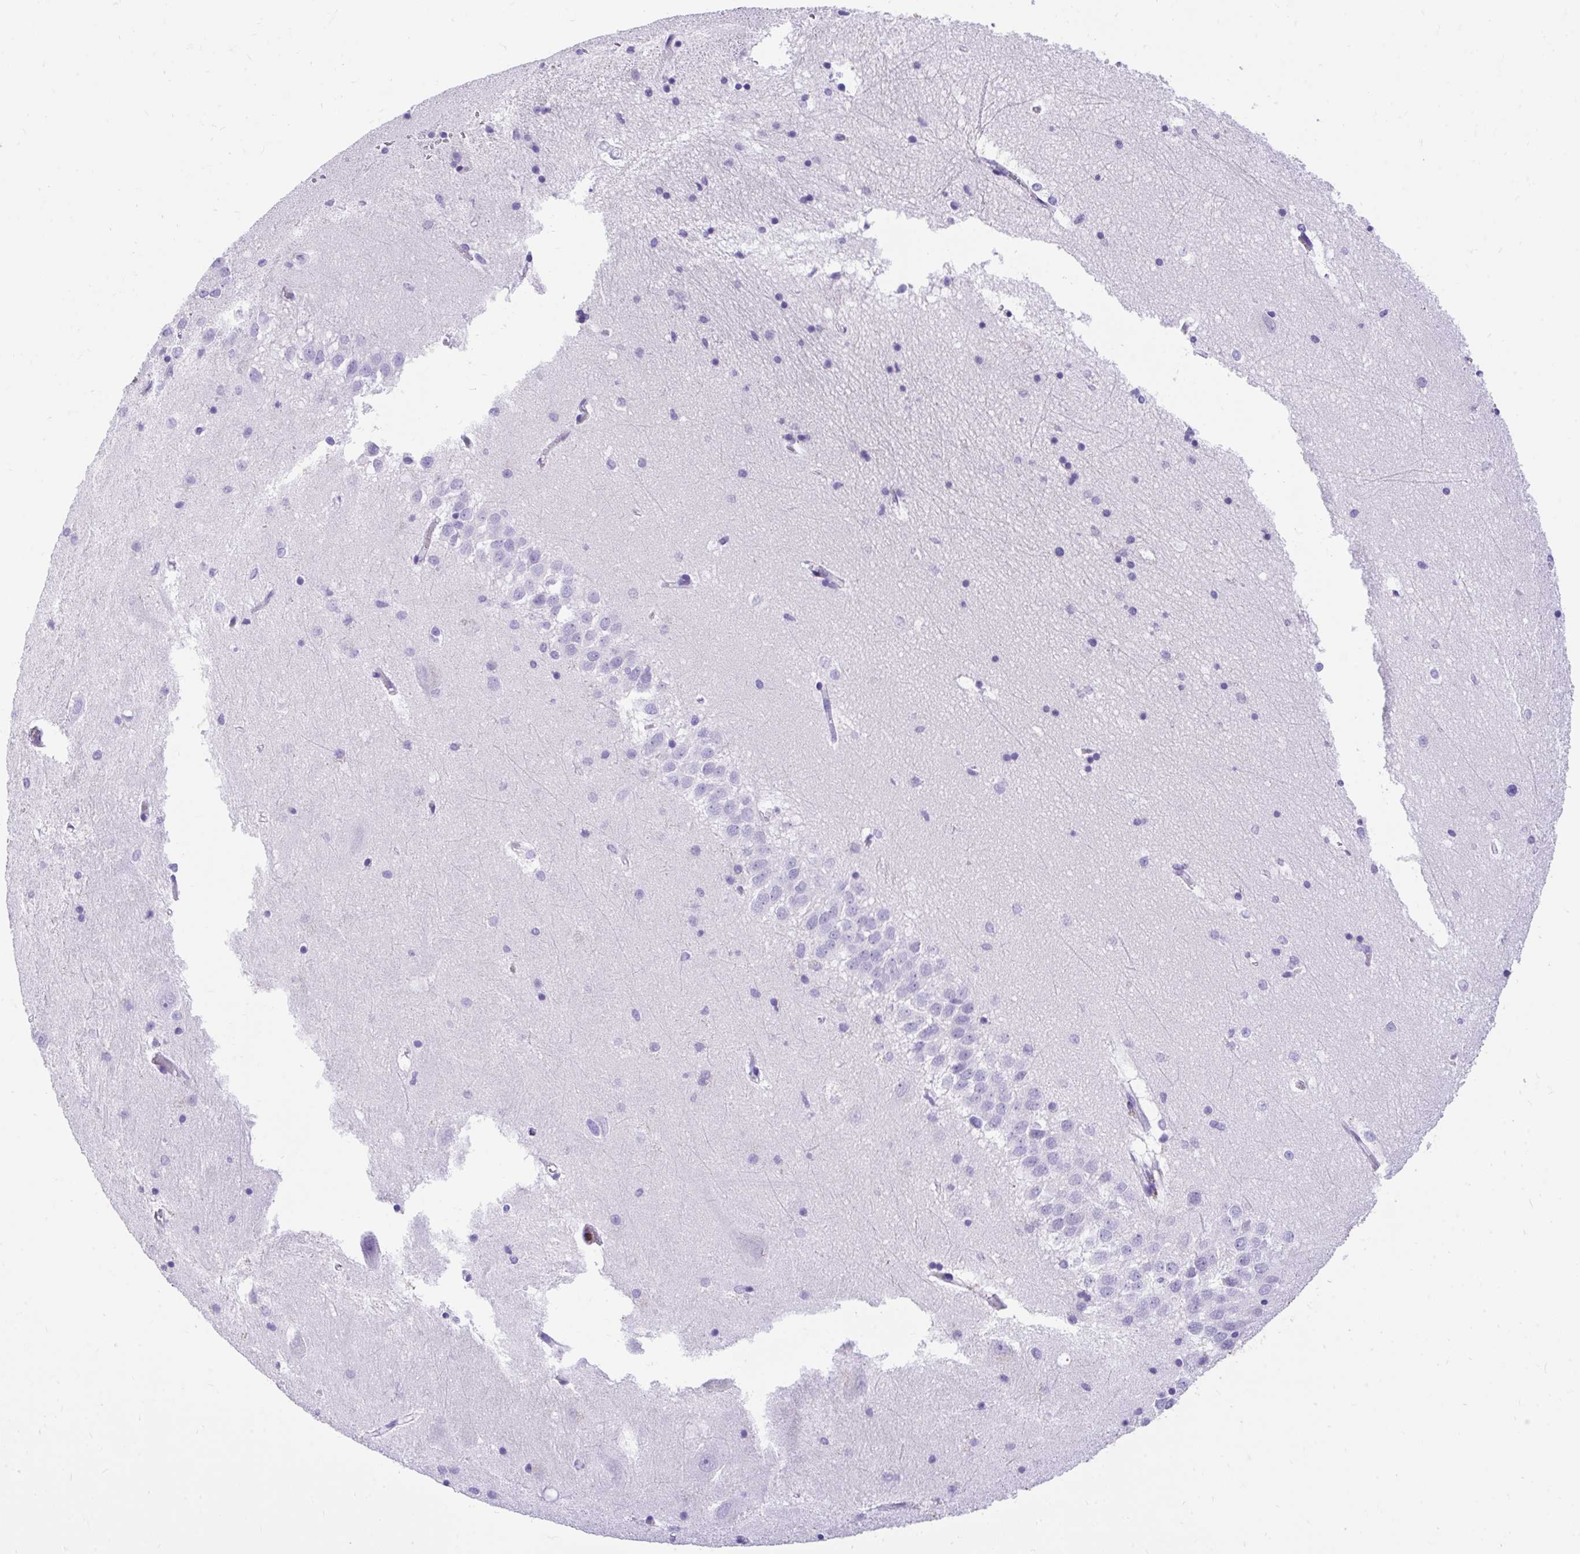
{"staining": {"intensity": "negative", "quantity": "none", "location": "none"}, "tissue": "hippocampus", "cell_type": "Glial cells", "image_type": "normal", "snomed": [{"axis": "morphology", "description": "Normal tissue, NOS"}, {"axis": "topography", "description": "Hippocampus"}], "caption": "IHC of unremarkable human hippocampus displays no staining in glial cells.", "gene": "KCNN4", "patient": {"sex": "male", "age": 58}}